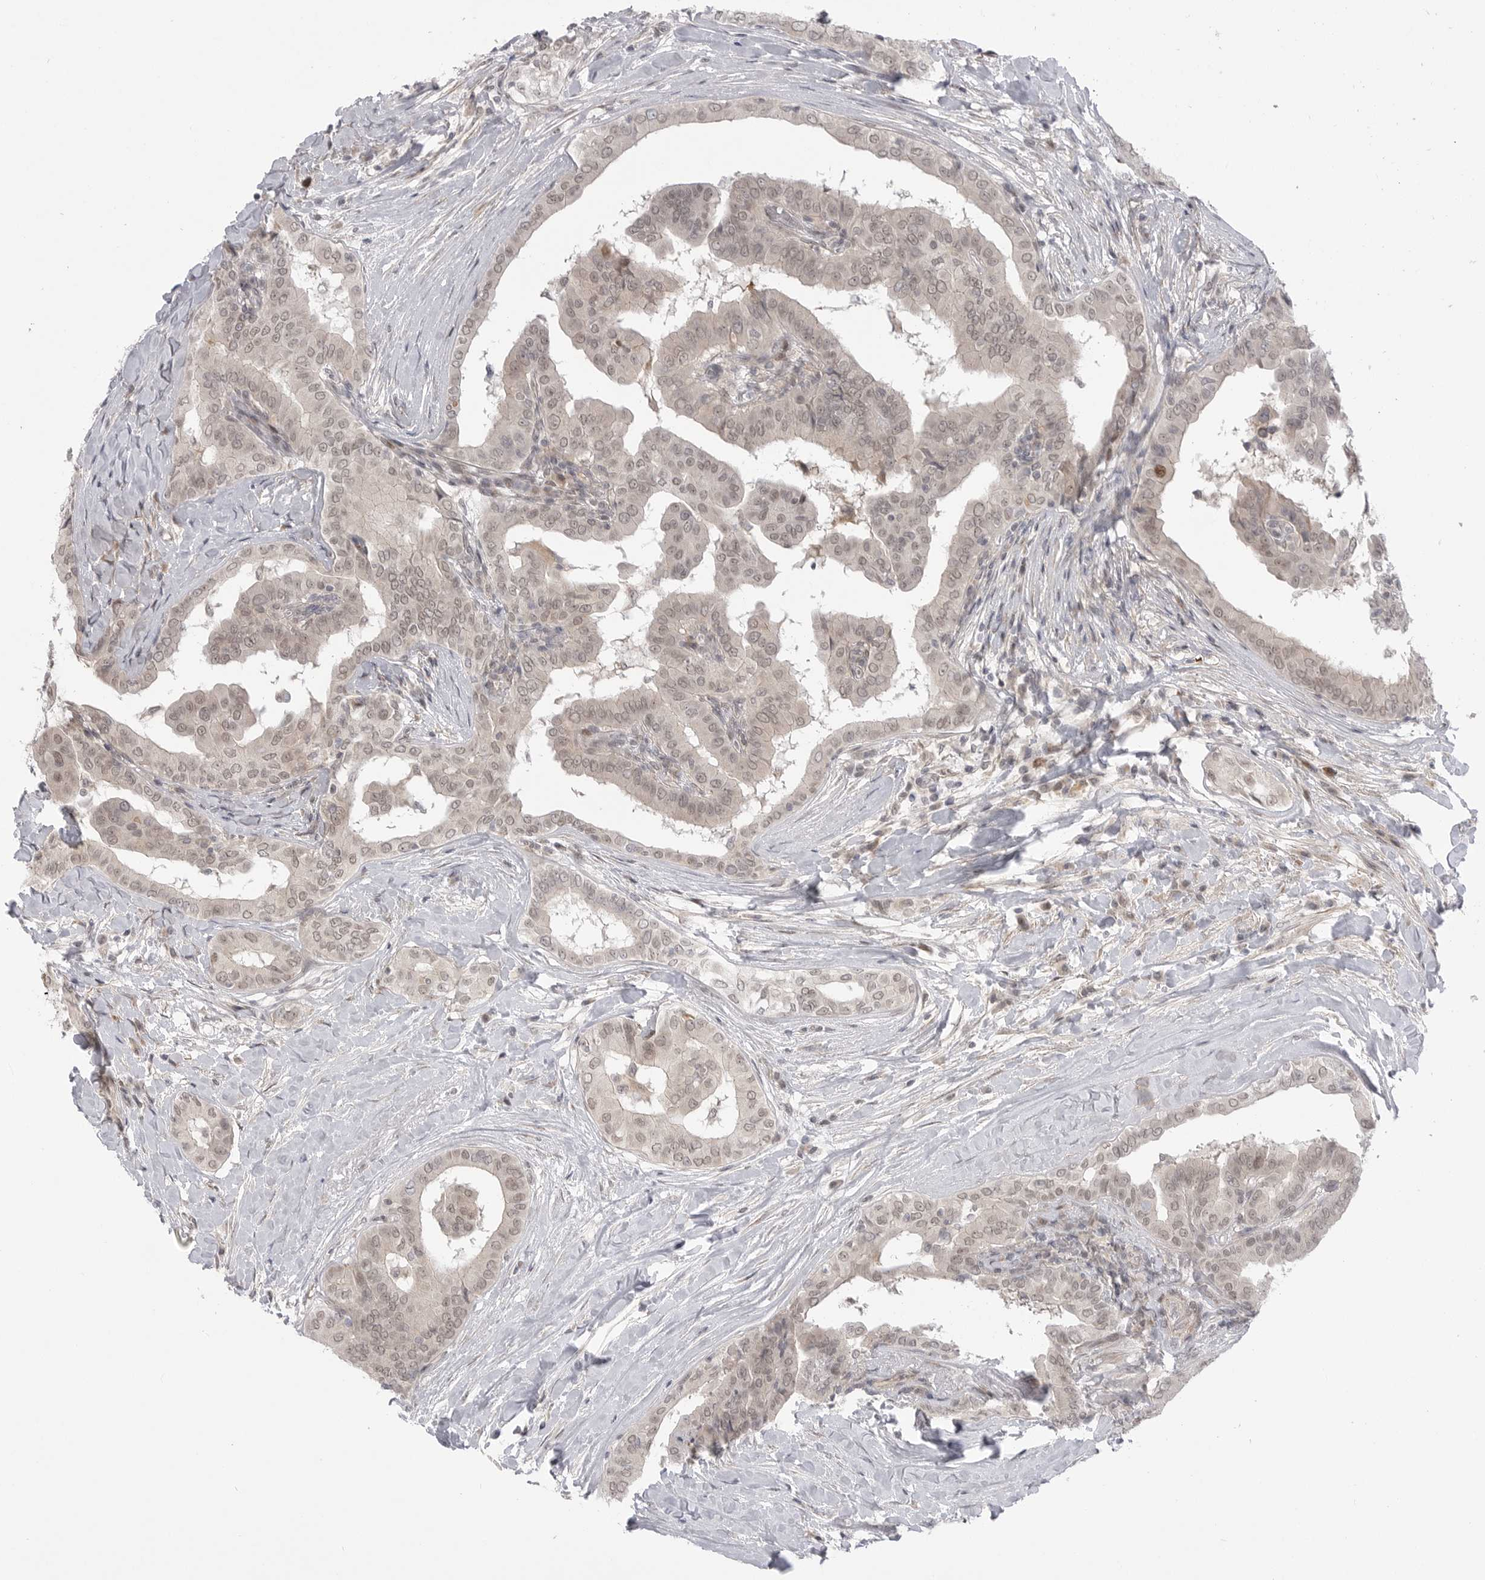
{"staining": {"intensity": "weak", "quantity": ">75%", "location": "nuclear"}, "tissue": "thyroid cancer", "cell_type": "Tumor cells", "image_type": "cancer", "snomed": [{"axis": "morphology", "description": "Papillary adenocarcinoma, NOS"}, {"axis": "topography", "description": "Thyroid gland"}], "caption": "IHC micrograph of neoplastic tissue: papillary adenocarcinoma (thyroid) stained using IHC exhibits low levels of weak protein expression localized specifically in the nuclear of tumor cells, appearing as a nuclear brown color.", "gene": "GGT6", "patient": {"sex": "male", "age": 33}}